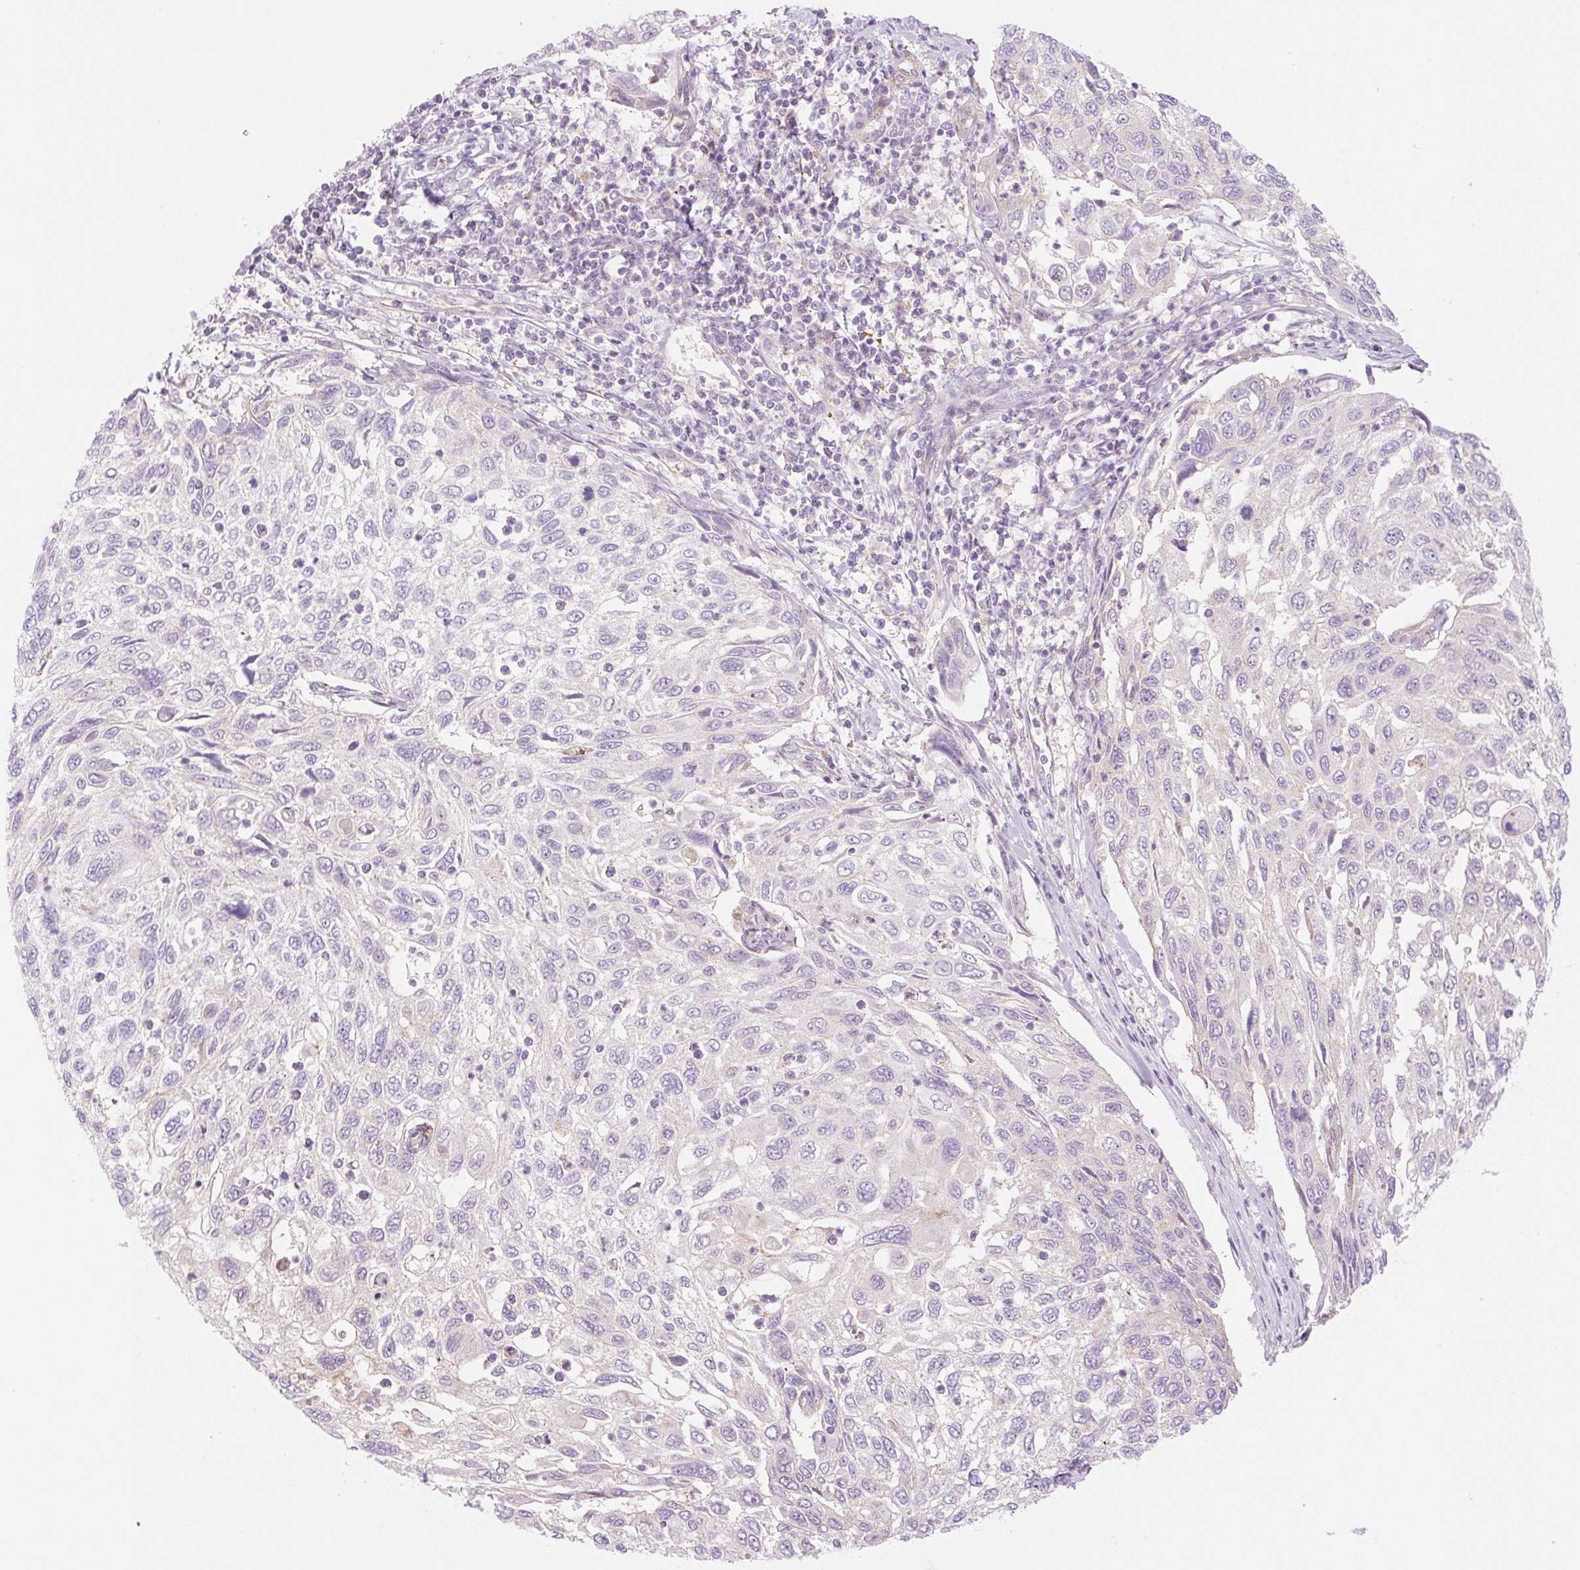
{"staining": {"intensity": "negative", "quantity": "none", "location": "none"}, "tissue": "cervical cancer", "cell_type": "Tumor cells", "image_type": "cancer", "snomed": [{"axis": "morphology", "description": "Squamous cell carcinoma, NOS"}, {"axis": "topography", "description": "Cervix"}], "caption": "A high-resolution photomicrograph shows IHC staining of cervical cancer, which shows no significant staining in tumor cells.", "gene": "NLRP5", "patient": {"sex": "female", "age": 70}}